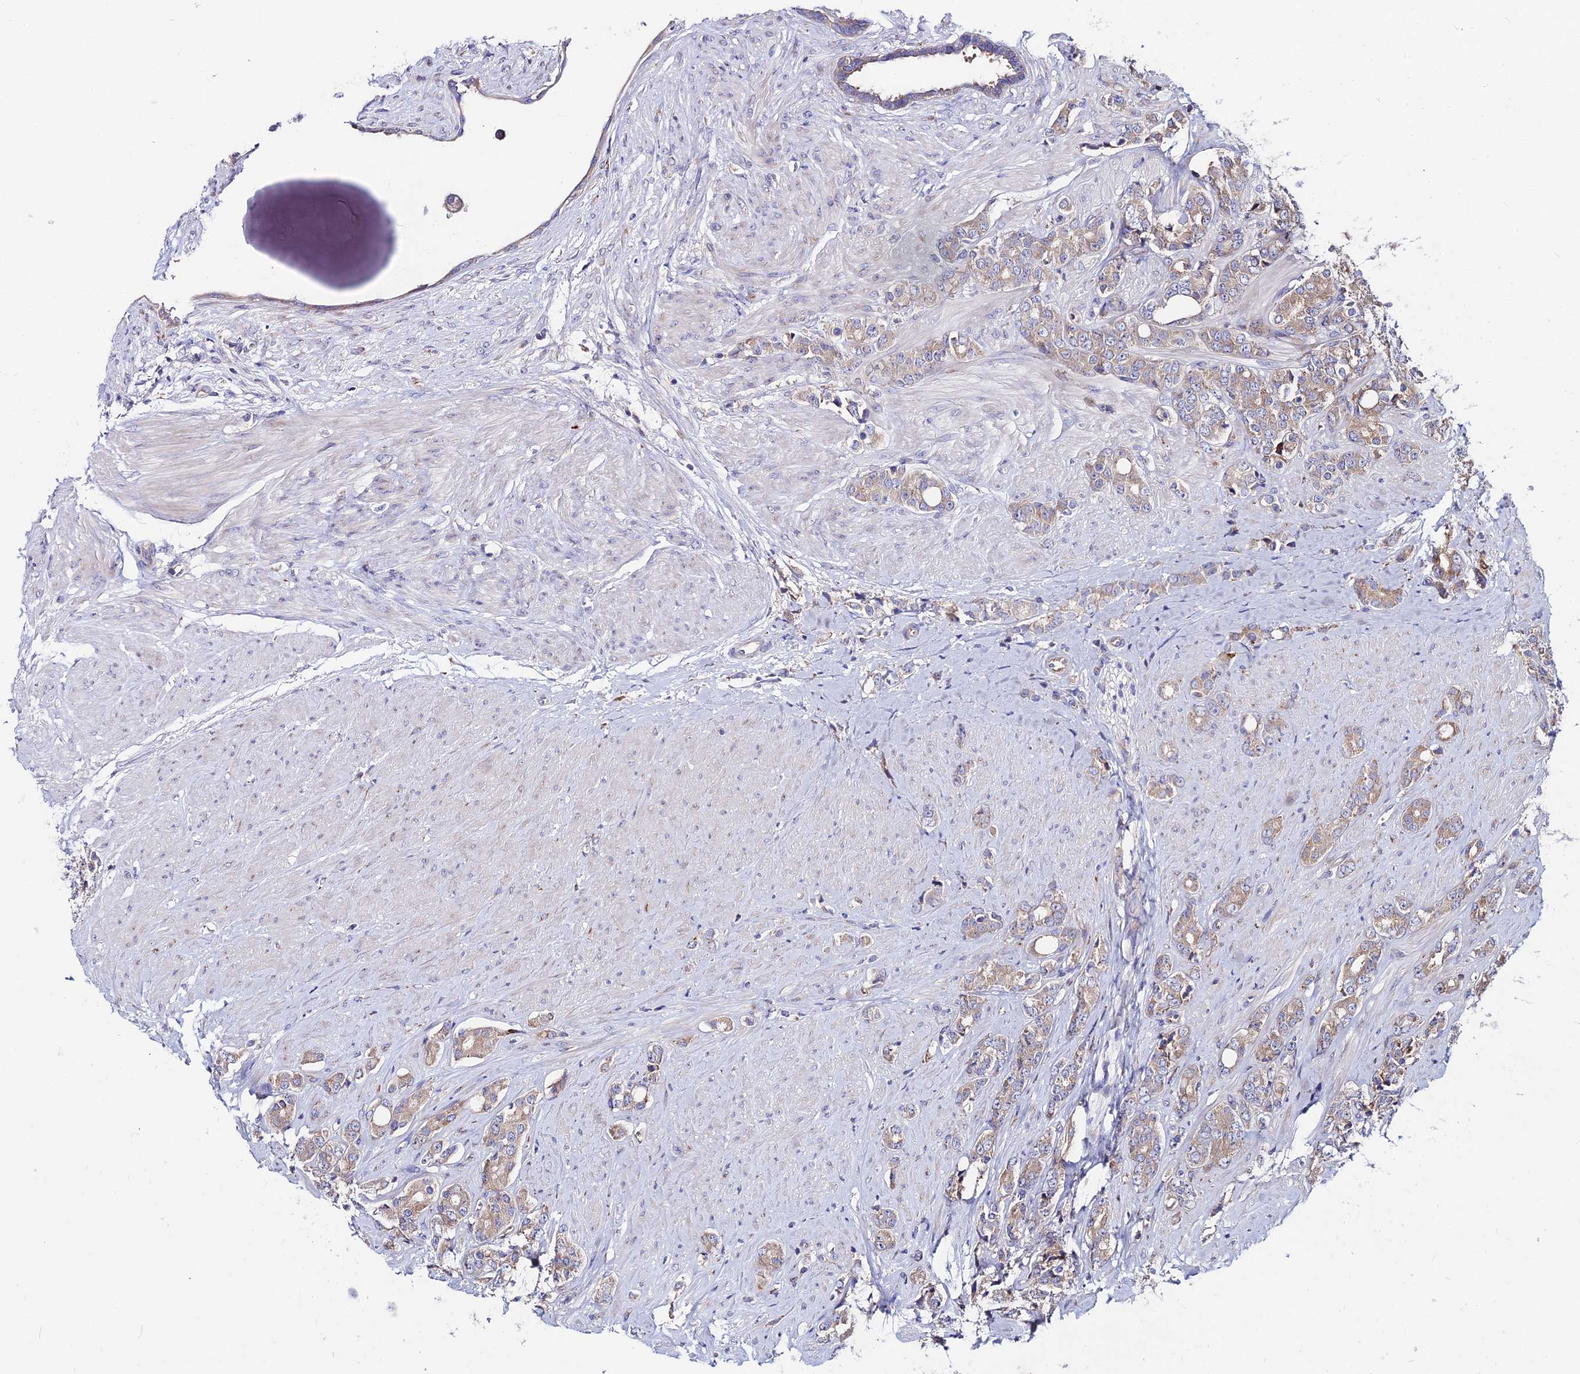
{"staining": {"intensity": "moderate", "quantity": "<25%", "location": "cytoplasmic/membranous"}, "tissue": "prostate cancer", "cell_type": "Tumor cells", "image_type": "cancer", "snomed": [{"axis": "morphology", "description": "Adenocarcinoma, High grade"}, {"axis": "topography", "description": "Prostate"}], "caption": "There is low levels of moderate cytoplasmic/membranous expression in tumor cells of prostate cancer (adenocarcinoma (high-grade)), as demonstrated by immunohistochemical staining (brown color).", "gene": "EIF3K", "patient": {"sex": "male", "age": 62}}